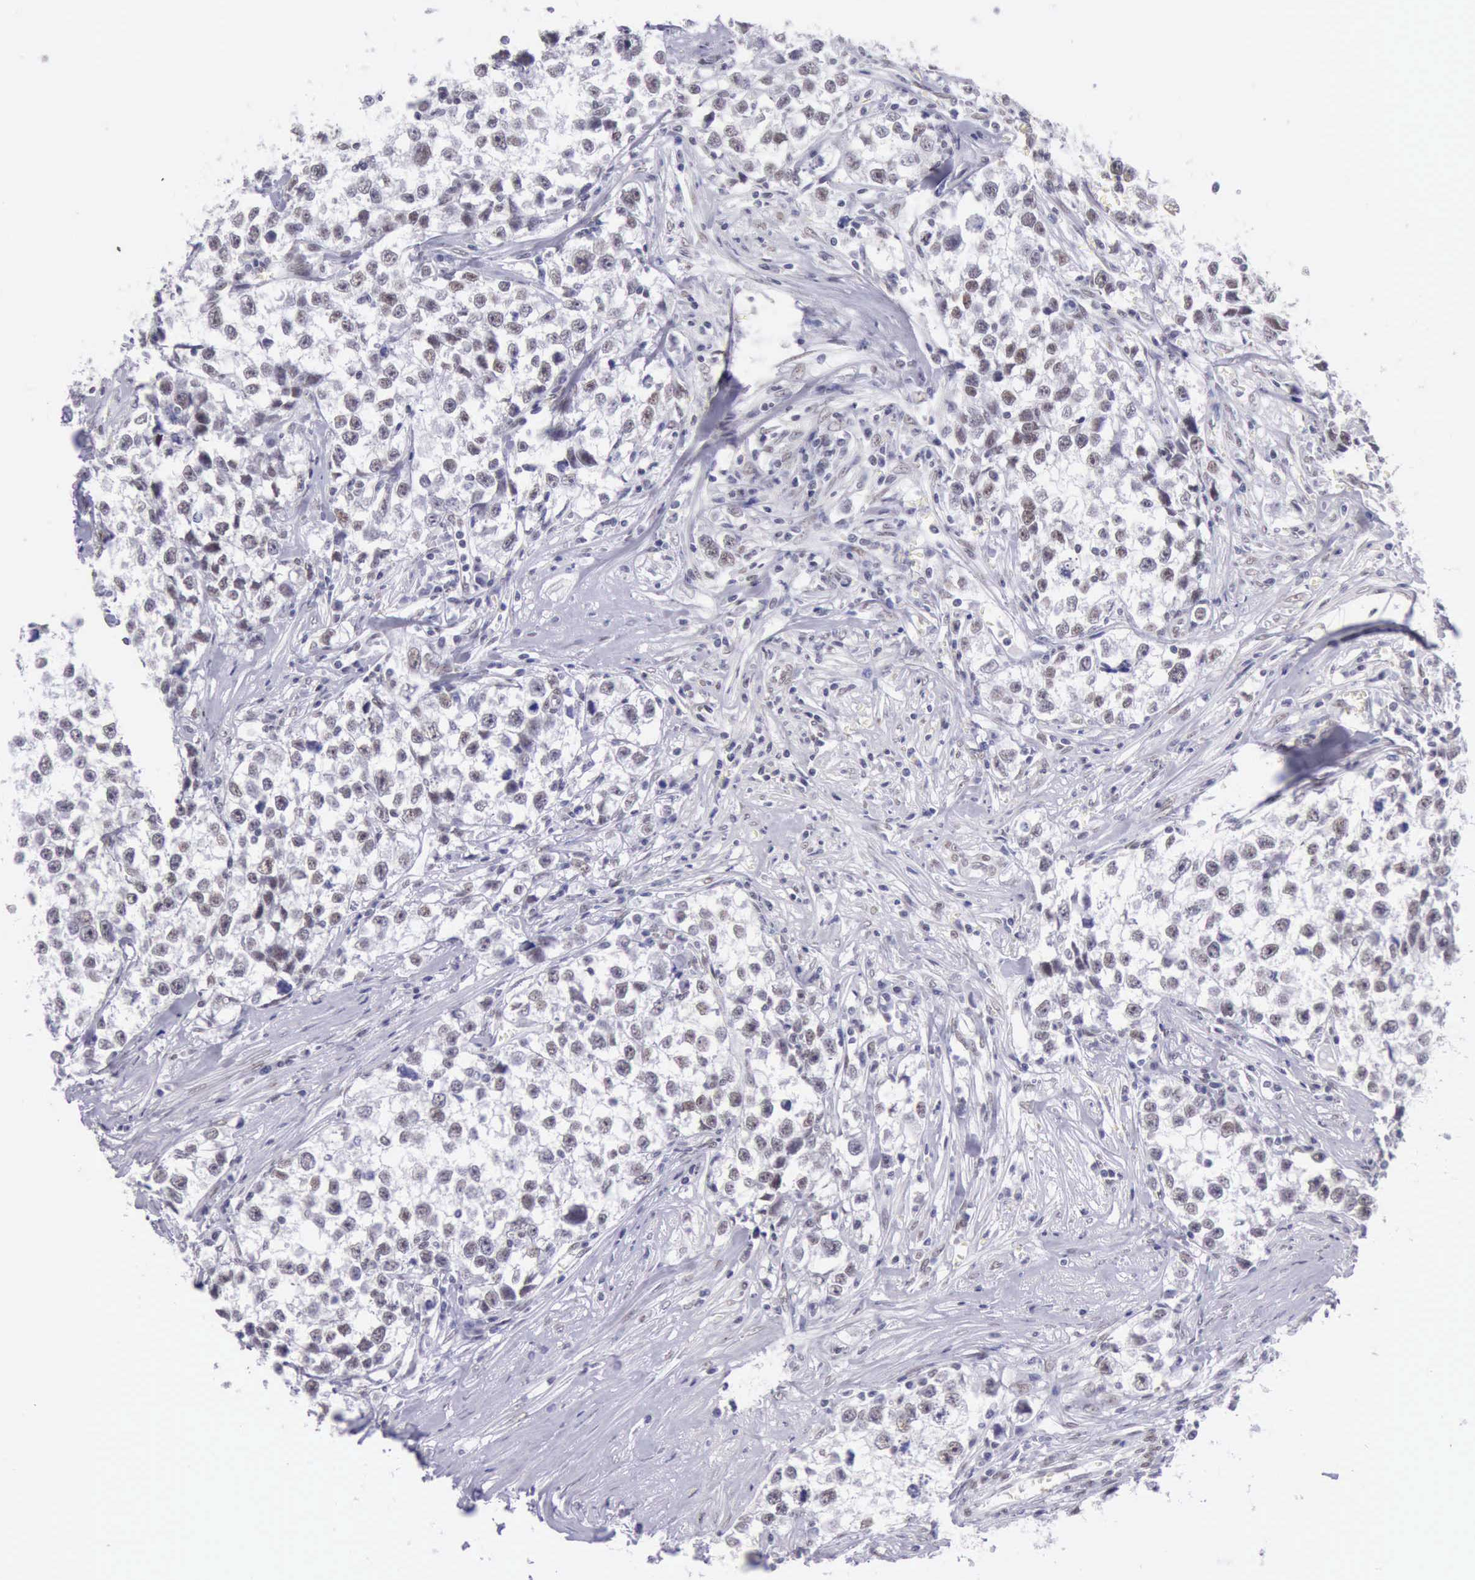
{"staining": {"intensity": "weak", "quantity": "25%-75%", "location": "nuclear"}, "tissue": "testis cancer", "cell_type": "Tumor cells", "image_type": "cancer", "snomed": [{"axis": "morphology", "description": "Seminoma, NOS"}, {"axis": "morphology", "description": "Carcinoma, Embryonal, NOS"}, {"axis": "topography", "description": "Testis"}], "caption": "Immunohistochemistry (DAB (3,3'-diaminobenzidine)) staining of testis embryonal carcinoma demonstrates weak nuclear protein positivity in about 25%-75% of tumor cells. (Brightfield microscopy of DAB IHC at high magnification).", "gene": "EP300", "patient": {"sex": "male", "age": 30}}